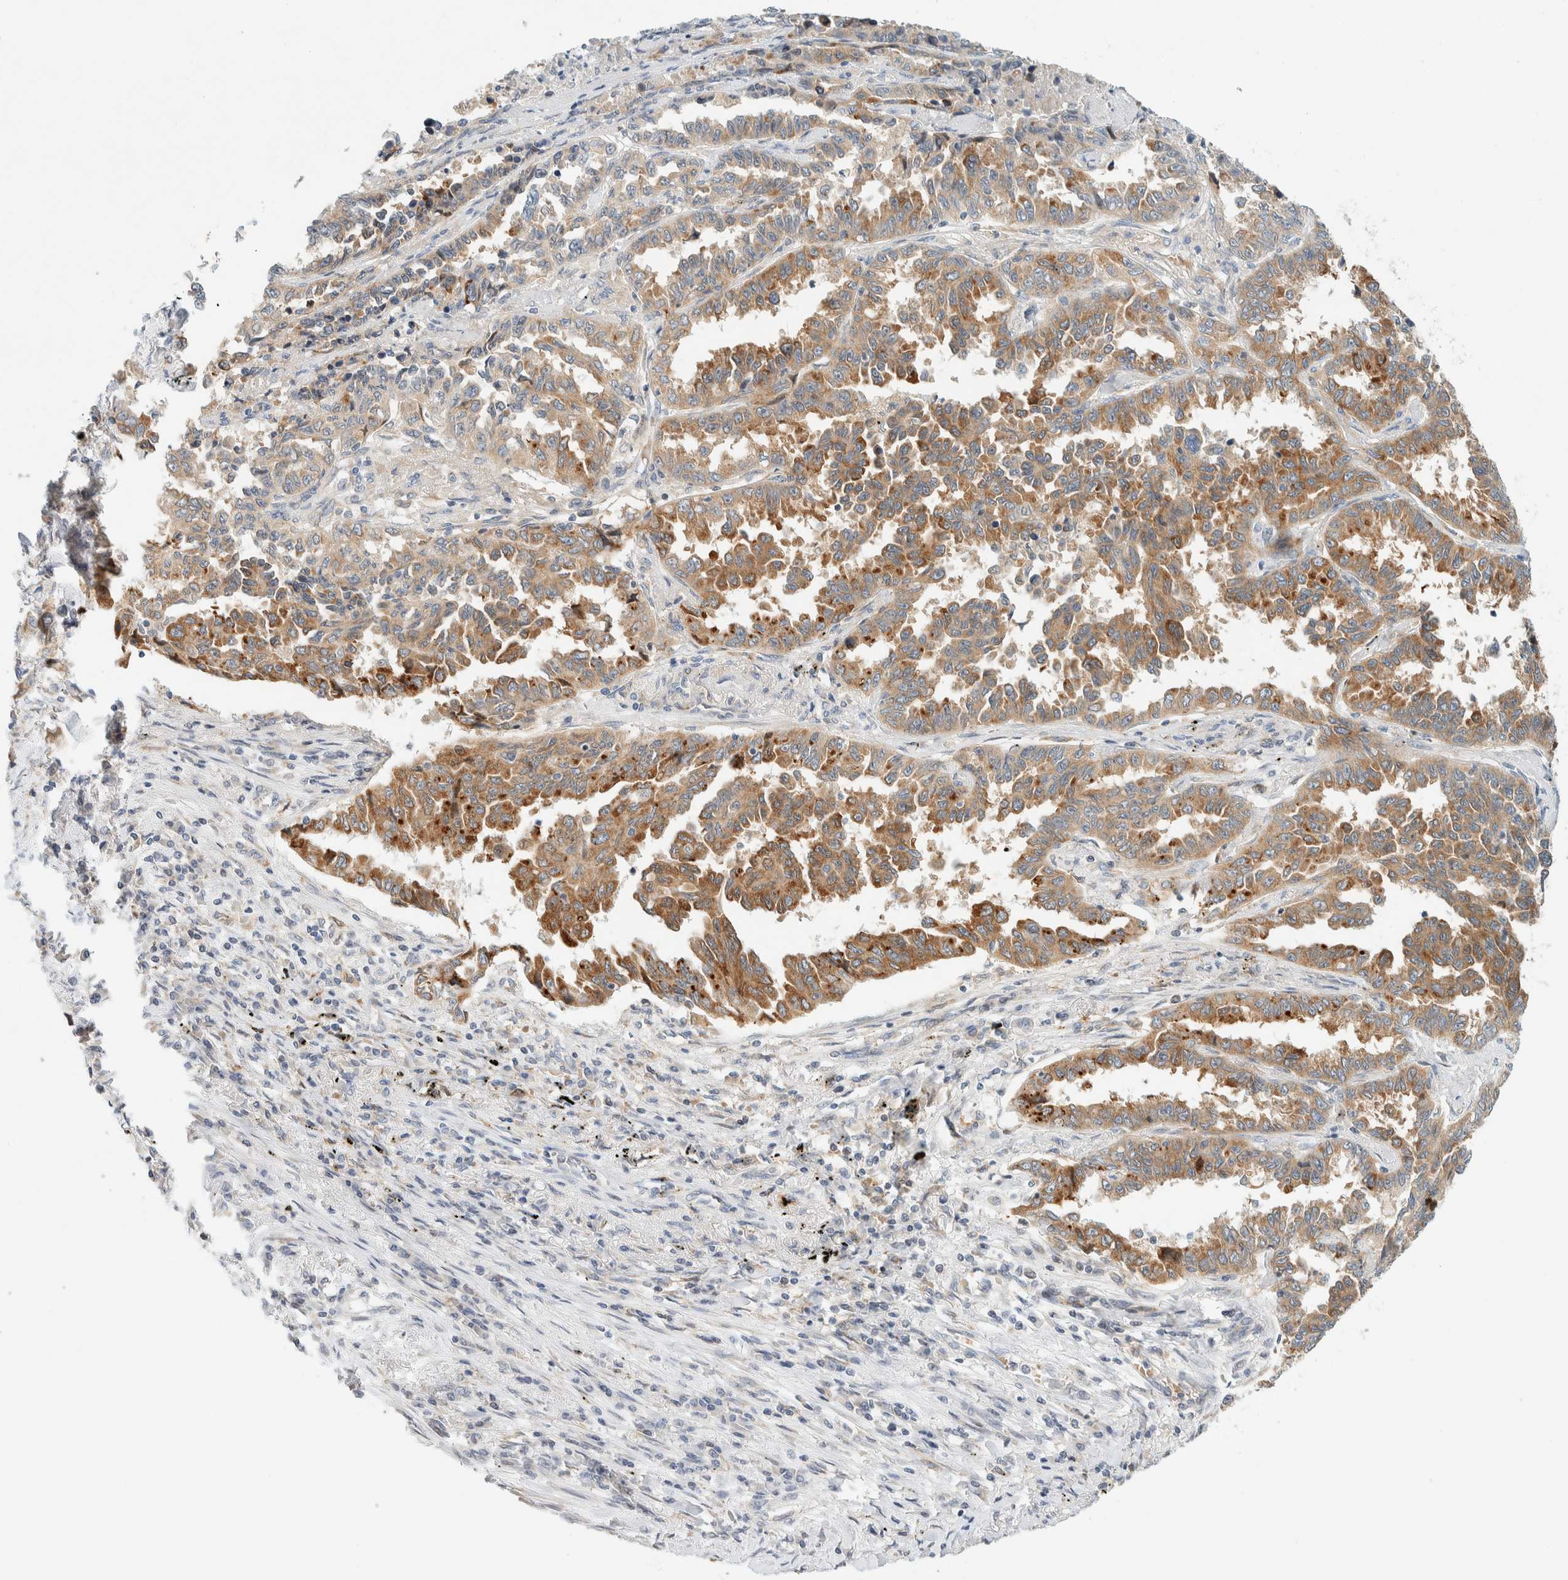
{"staining": {"intensity": "strong", "quantity": ">75%", "location": "cytoplasmic/membranous"}, "tissue": "lung cancer", "cell_type": "Tumor cells", "image_type": "cancer", "snomed": [{"axis": "morphology", "description": "Adenocarcinoma, NOS"}, {"axis": "topography", "description": "Lung"}], "caption": "A micrograph of human lung cancer stained for a protein demonstrates strong cytoplasmic/membranous brown staining in tumor cells. Immunohistochemistry (ihc) stains the protein in brown and the nuclei are stained blue.", "gene": "SUMF2", "patient": {"sex": "female", "age": 51}}